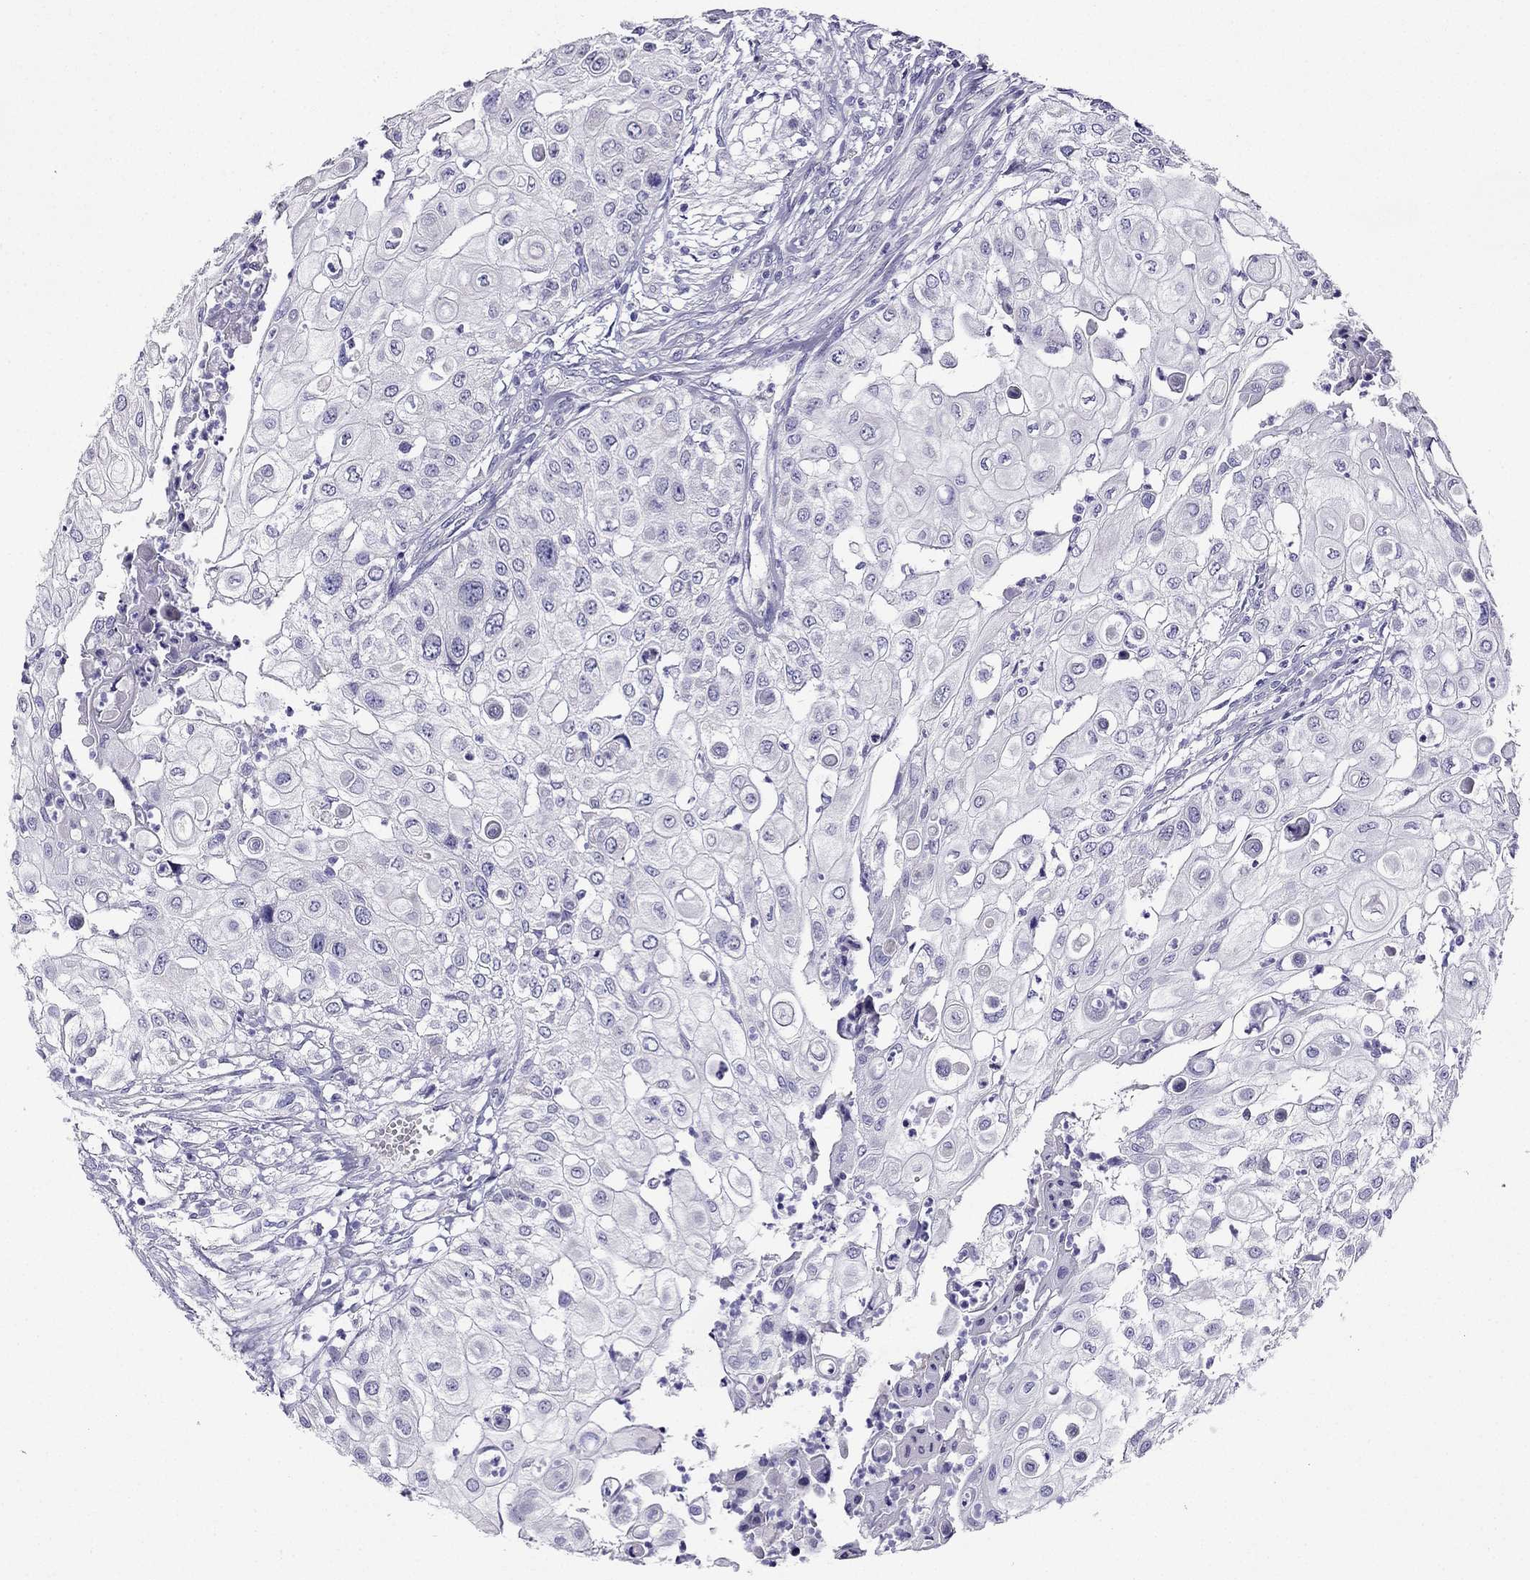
{"staining": {"intensity": "negative", "quantity": "none", "location": "none"}, "tissue": "urothelial cancer", "cell_type": "Tumor cells", "image_type": "cancer", "snomed": [{"axis": "morphology", "description": "Urothelial carcinoma, High grade"}, {"axis": "topography", "description": "Urinary bladder"}], "caption": "Immunohistochemistry of urothelial cancer exhibits no staining in tumor cells.", "gene": "KIF5A", "patient": {"sex": "female", "age": 79}}